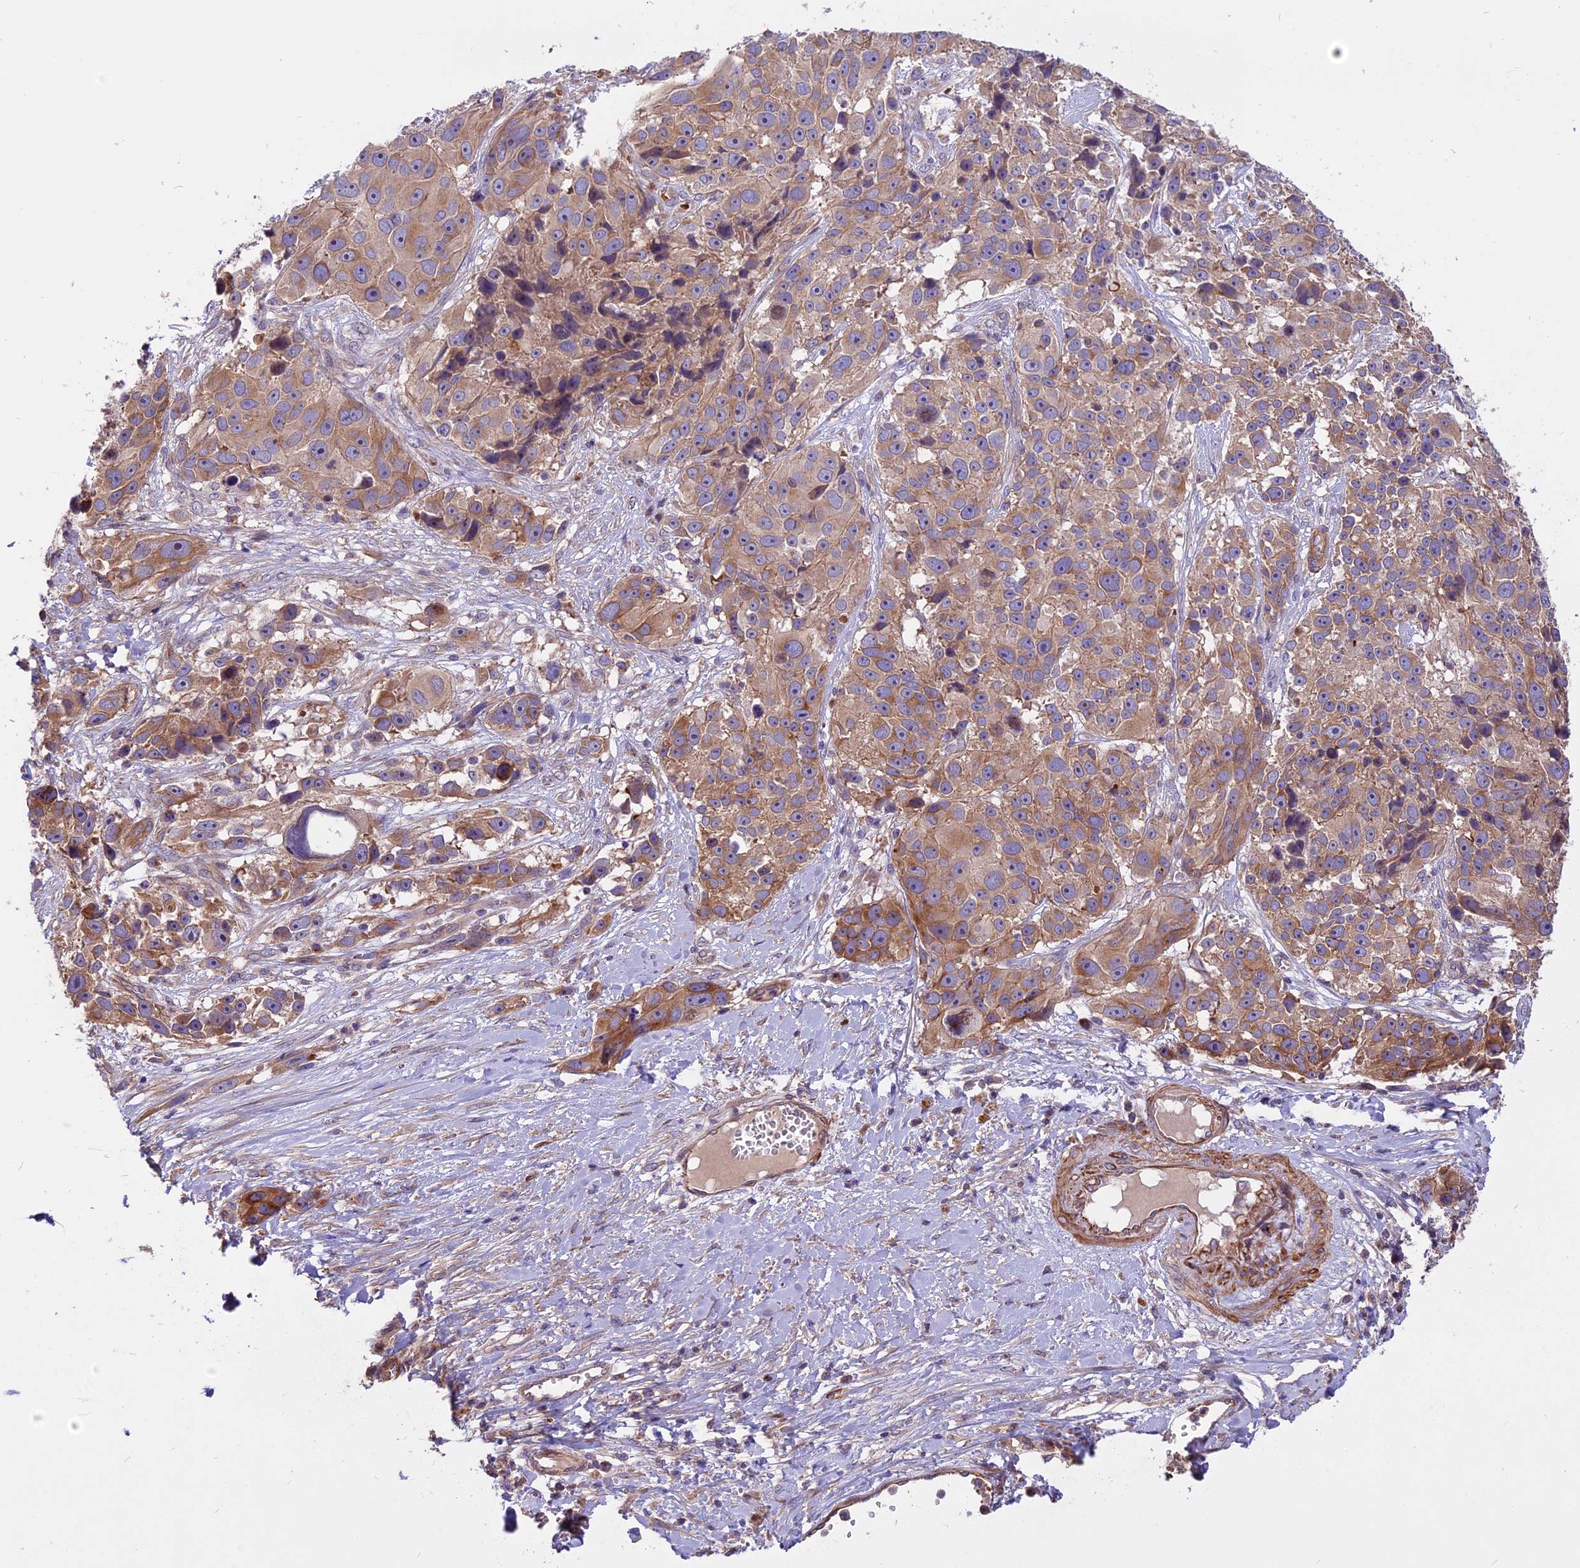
{"staining": {"intensity": "moderate", "quantity": ">75%", "location": "cytoplasmic/membranous"}, "tissue": "melanoma", "cell_type": "Tumor cells", "image_type": "cancer", "snomed": [{"axis": "morphology", "description": "Malignant melanoma, NOS"}, {"axis": "topography", "description": "Skin"}], "caption": "Moderate cytoplasmic/membranous staining is appreciated in approximately >75% of tumor cells in melanoma. (Stains: DAB (3,3'-diaminobenzidine) in brown, nuclei in blue, Microscopy: brightfield microscopy at high magnification).", "gene": "ANO3", "patient": {"sex": "male", "age": 84}}